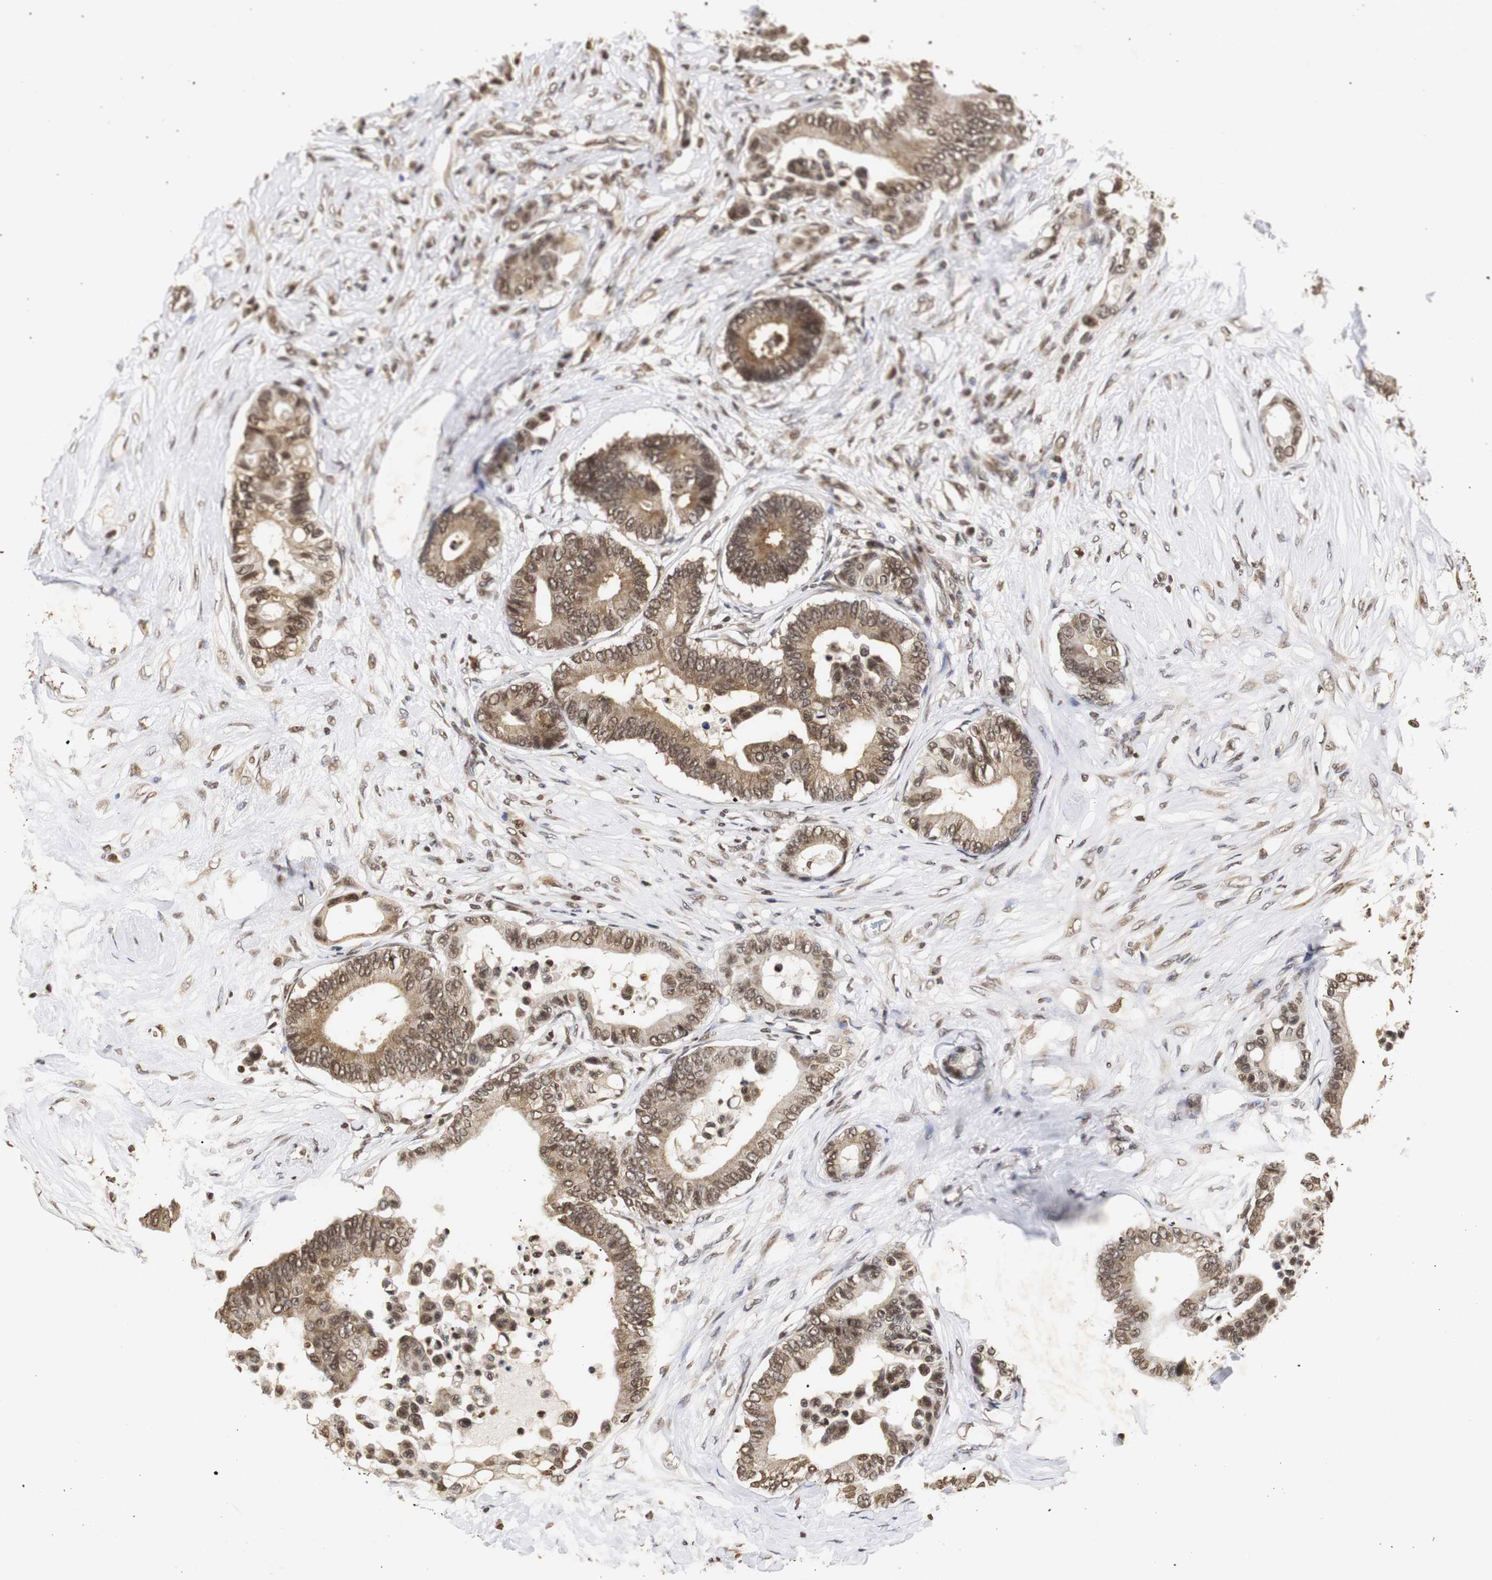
{"staining": {"intensity": "moderate", "quantity": ">75%", "location": "cytoplasmic/membranous,nuclear"}, "tissue": "colorectal cancer", "cell_type": "Tumor cells", "image_type": "cancer", "snomed": [{"axis": "morphology", "description": "Normal tissue, NOS"}, {"axis": "morphology", "description": "Adenocarcinoma, NOS"}, {"axis": "topography", "description": "Colon"}], "caption": "Protein expression analysis of adenocarcinoma (colorectal) shows moderate cytoplasmic/membranous and nuclear positivity in about >75% of tumor cells.", "gene": "ZFC3H1", "patient": {"sex": "male", "age": 82}}